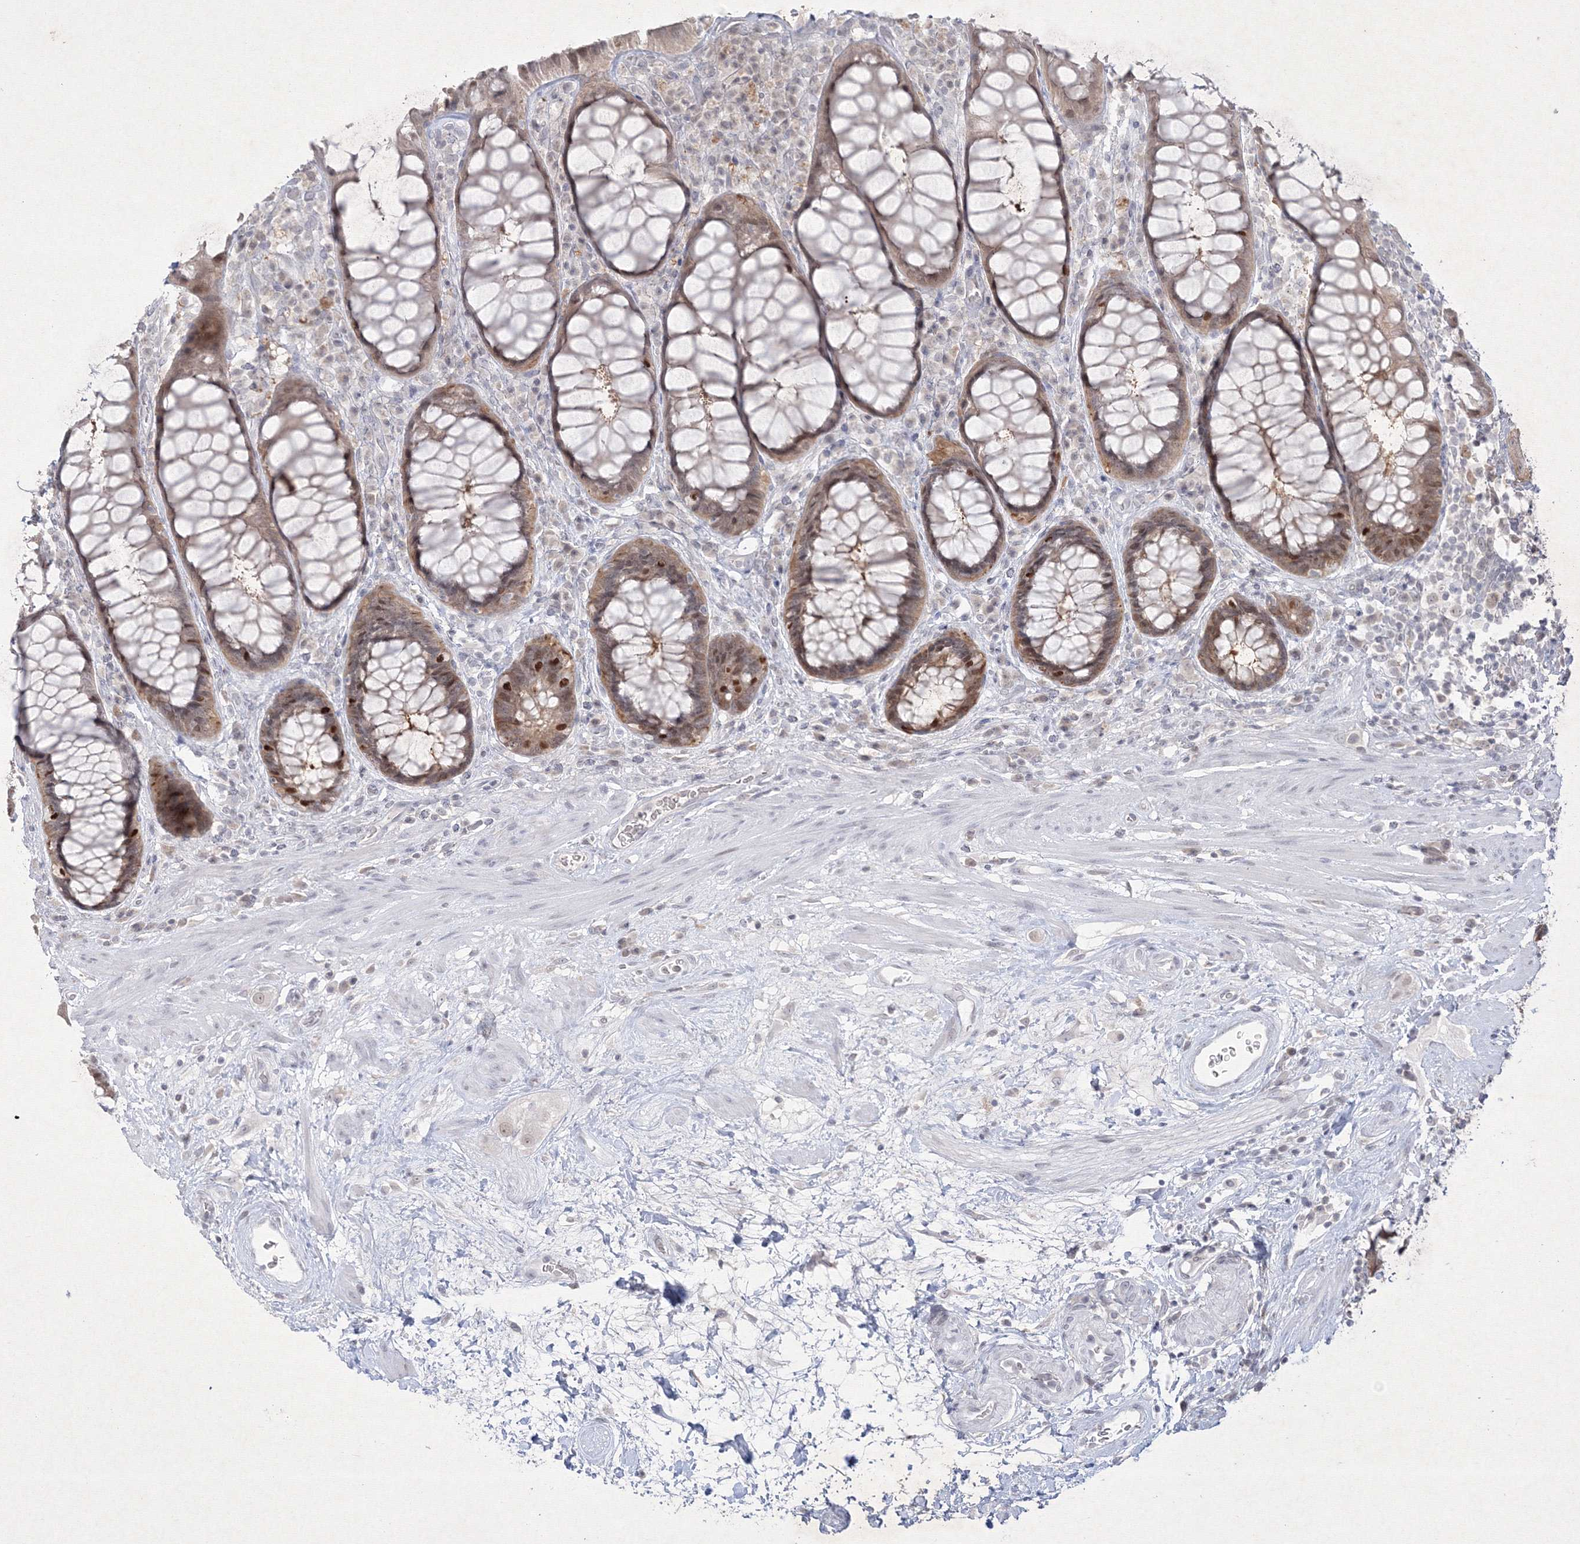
{"staining": {"intensity": "moderate", "quantity": ">75%", "location": "cytoplasmic/membranous,nuclear"}, "tissue": "rectum", "cell_type": "Glandular cells", "image_type": "normal", "snomed": [{"axis": "morphology", "description": "Normal tissue, NOS"}, {"axis": "topography", "description": "Rectum"}], "caption": "Human rectum stained with a protein marker shows moderate staining in glandular cells.", "gene": "NXPE3", "patient": {"sex": "male", "age": 64}}